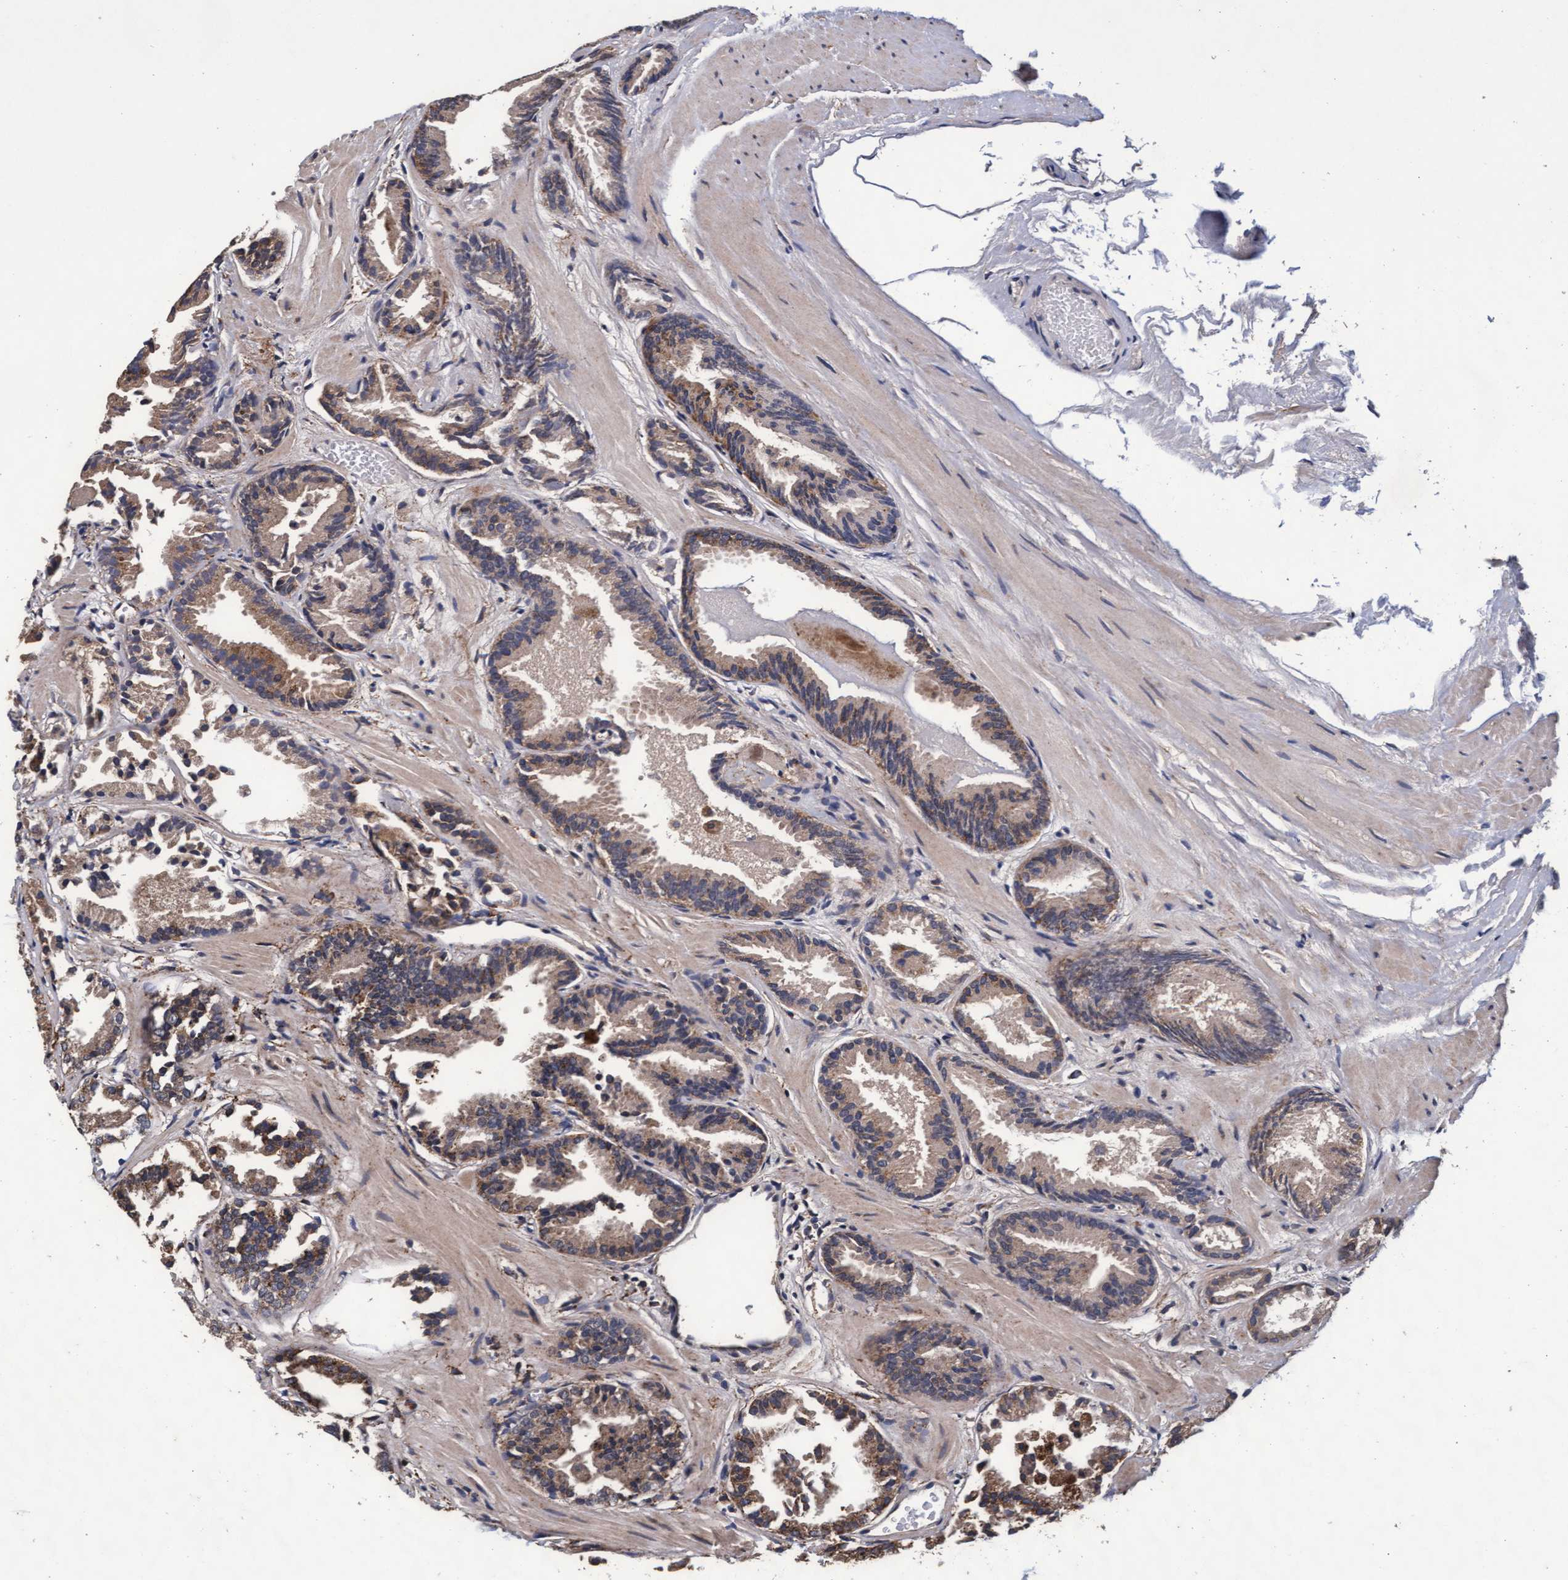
{"staining": {"intensity": "moderate", "quantity": "25%-75%", "location": "cytoplasmic/membranous"}, "tissue": "prostate cancer", "cell_type": "Tumor cells", "image_type": "cancer", "snomed": [{"axis": "morphology", "description": "Adenocarcinoma, Low grade"}, {"axis": "topography", "description": "Prostate"}], "caption": "Brown immunohistochemical staining in human prostate cancer demonstrates moderate cytoplasmic/membranous expression in about 25%-75% of tumor cells. (DAB = brown stain, brightfield microscopy at high magnification).", "gene": "CPQ", "patient": {"sex": "male", "age": 51}}